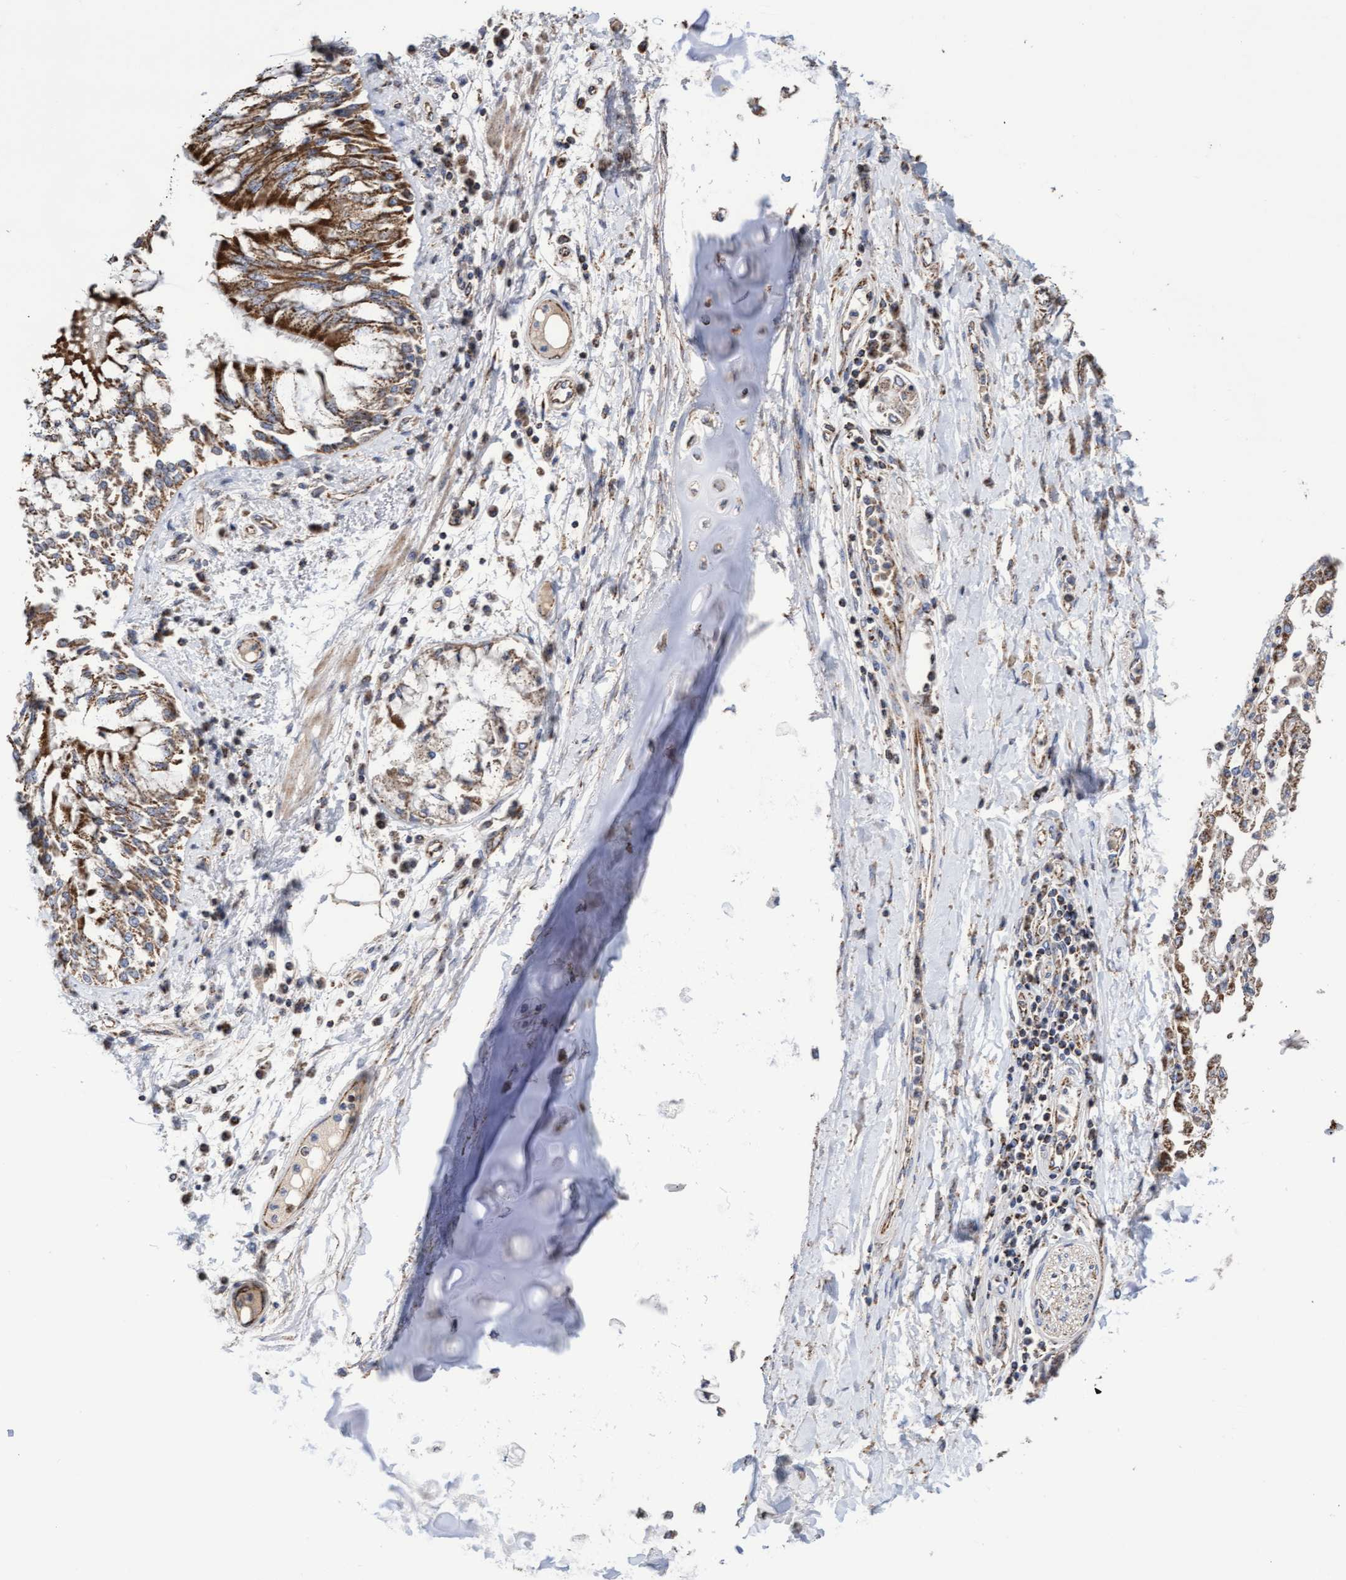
{"staining": {"intensity": "strong", "quantity": ">75%", "location": "cytoplasmic/membranous"}, "tissue": "lung cancer", "cell_type": "Tumor cells", "image_type": "cancer", "snomed": [{"axis": "morphology", "description": "Normal tissue, NOS"}, {"axis": "morphology", "description": "Squamous cell carcinoma, NOS"}, {"axis": "topography", "description": "Lymph node"}, {"axis": "topography", "description": "Cartilage tissue"}, {"axis": "topography", "description": "Bronchus"}, {"axis": "topography", "description": "Lung"}, {"axis": "topography", "description": "Peripheral nerve tissue"}], "caption": "About >75% of tumor cells in human lung cancer reveal strong cytoplasmic/membranous protein staining as visualized by brown immunohistochemical staining.", "gene": "COBL", "patient": {"sex": "female", "age": 49}}